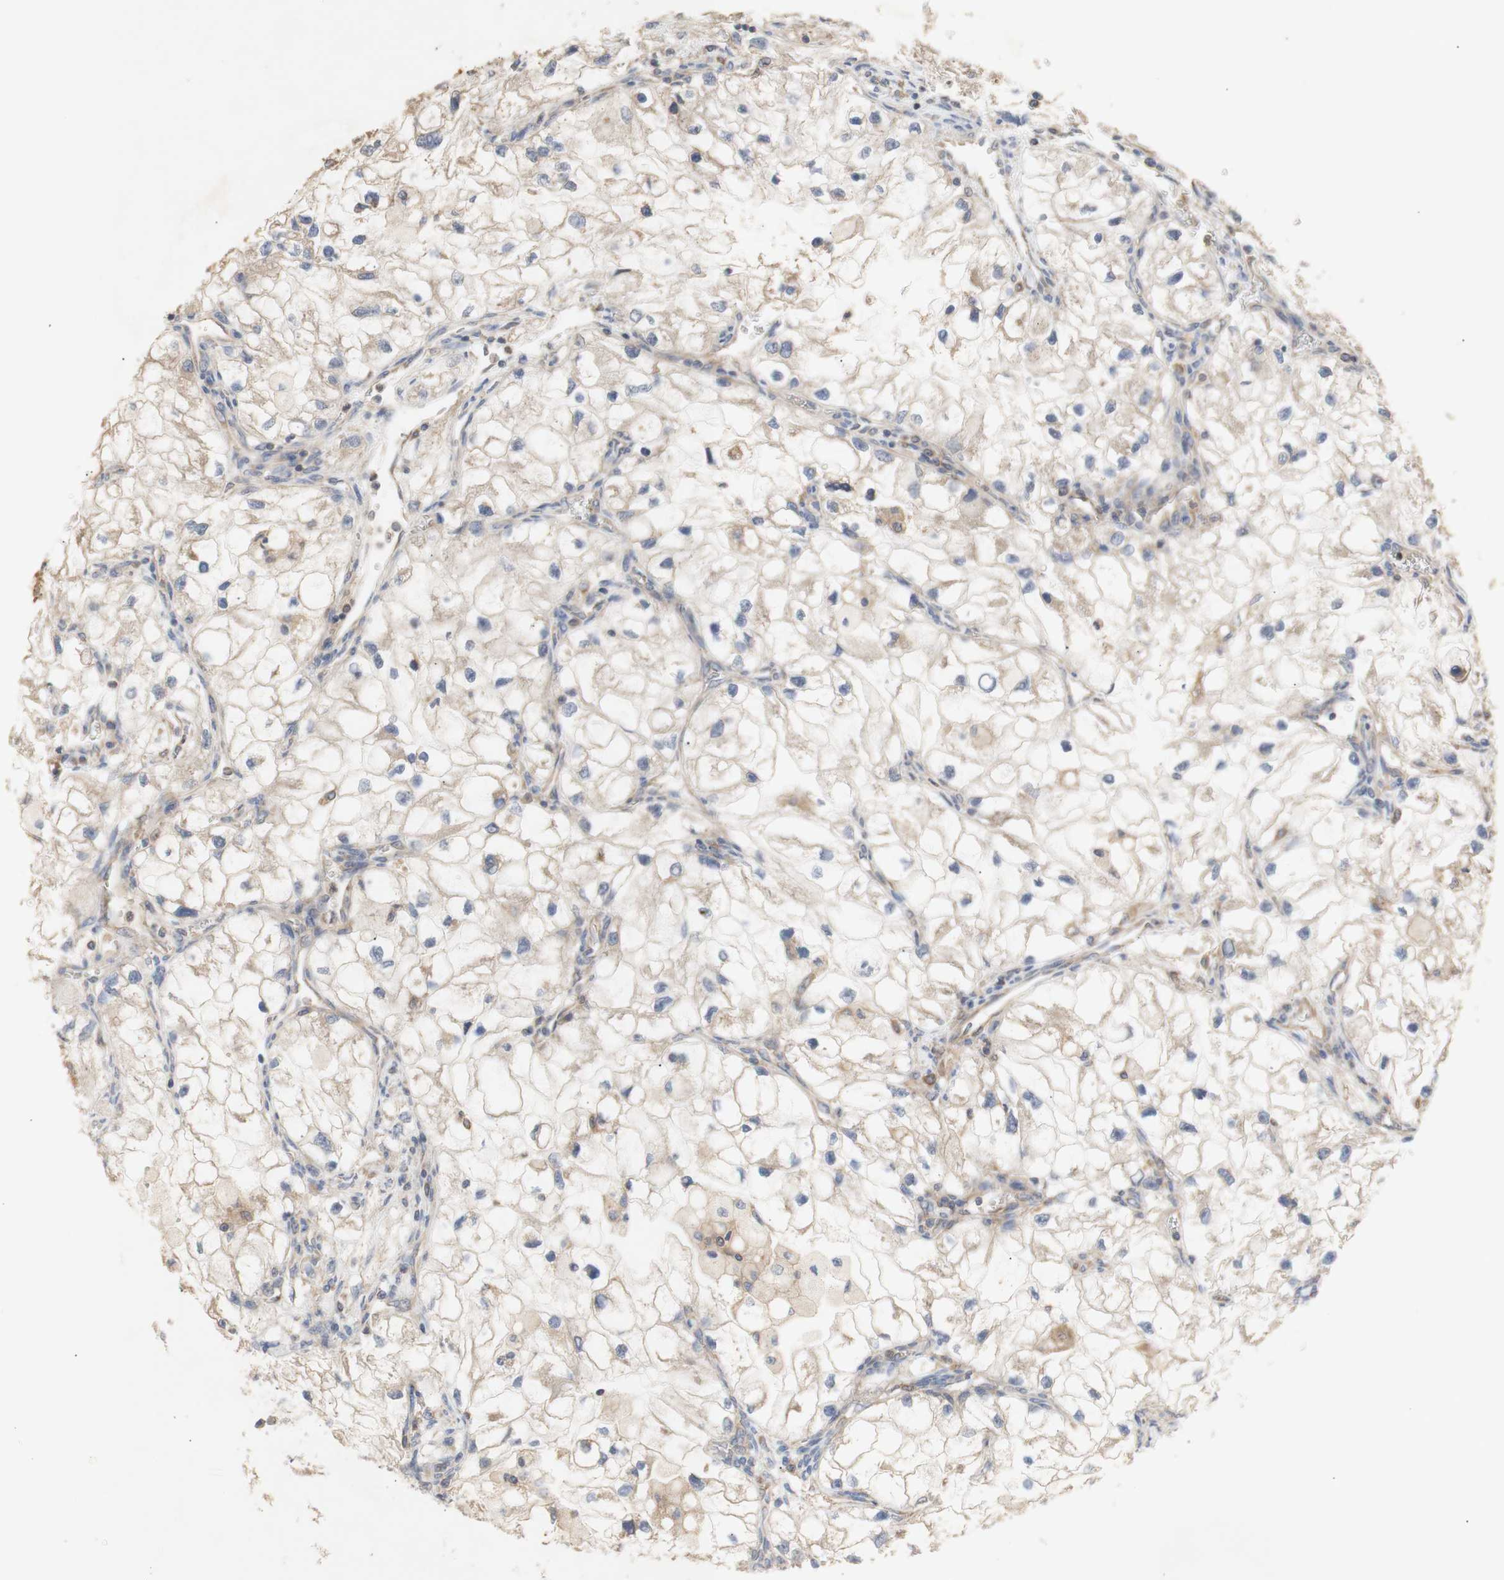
{"staining": {"intensity": "weak", "quantity": ">75%", "location": "cytoplasmic/membranous"}, "tissue": "renal cancer", "cell_type": "Tumor cells", "image_type": "cancer", "snomed": [{"axis": "morphology", "description": "Adenocarcinoma, NOS"}, {"axis": "topography", "description": "Kidney"}], "caption": "A low amount of weak cytoplasmic/membranous staining is identified in approximately >75% of tumor cells in renal cancer (adenocarcinoma) tissue. (Brightfield microscopy of DAB IHC at high magnification).", "gene": "IKBKG", "patient": {"sex": "female", "age": 70}}